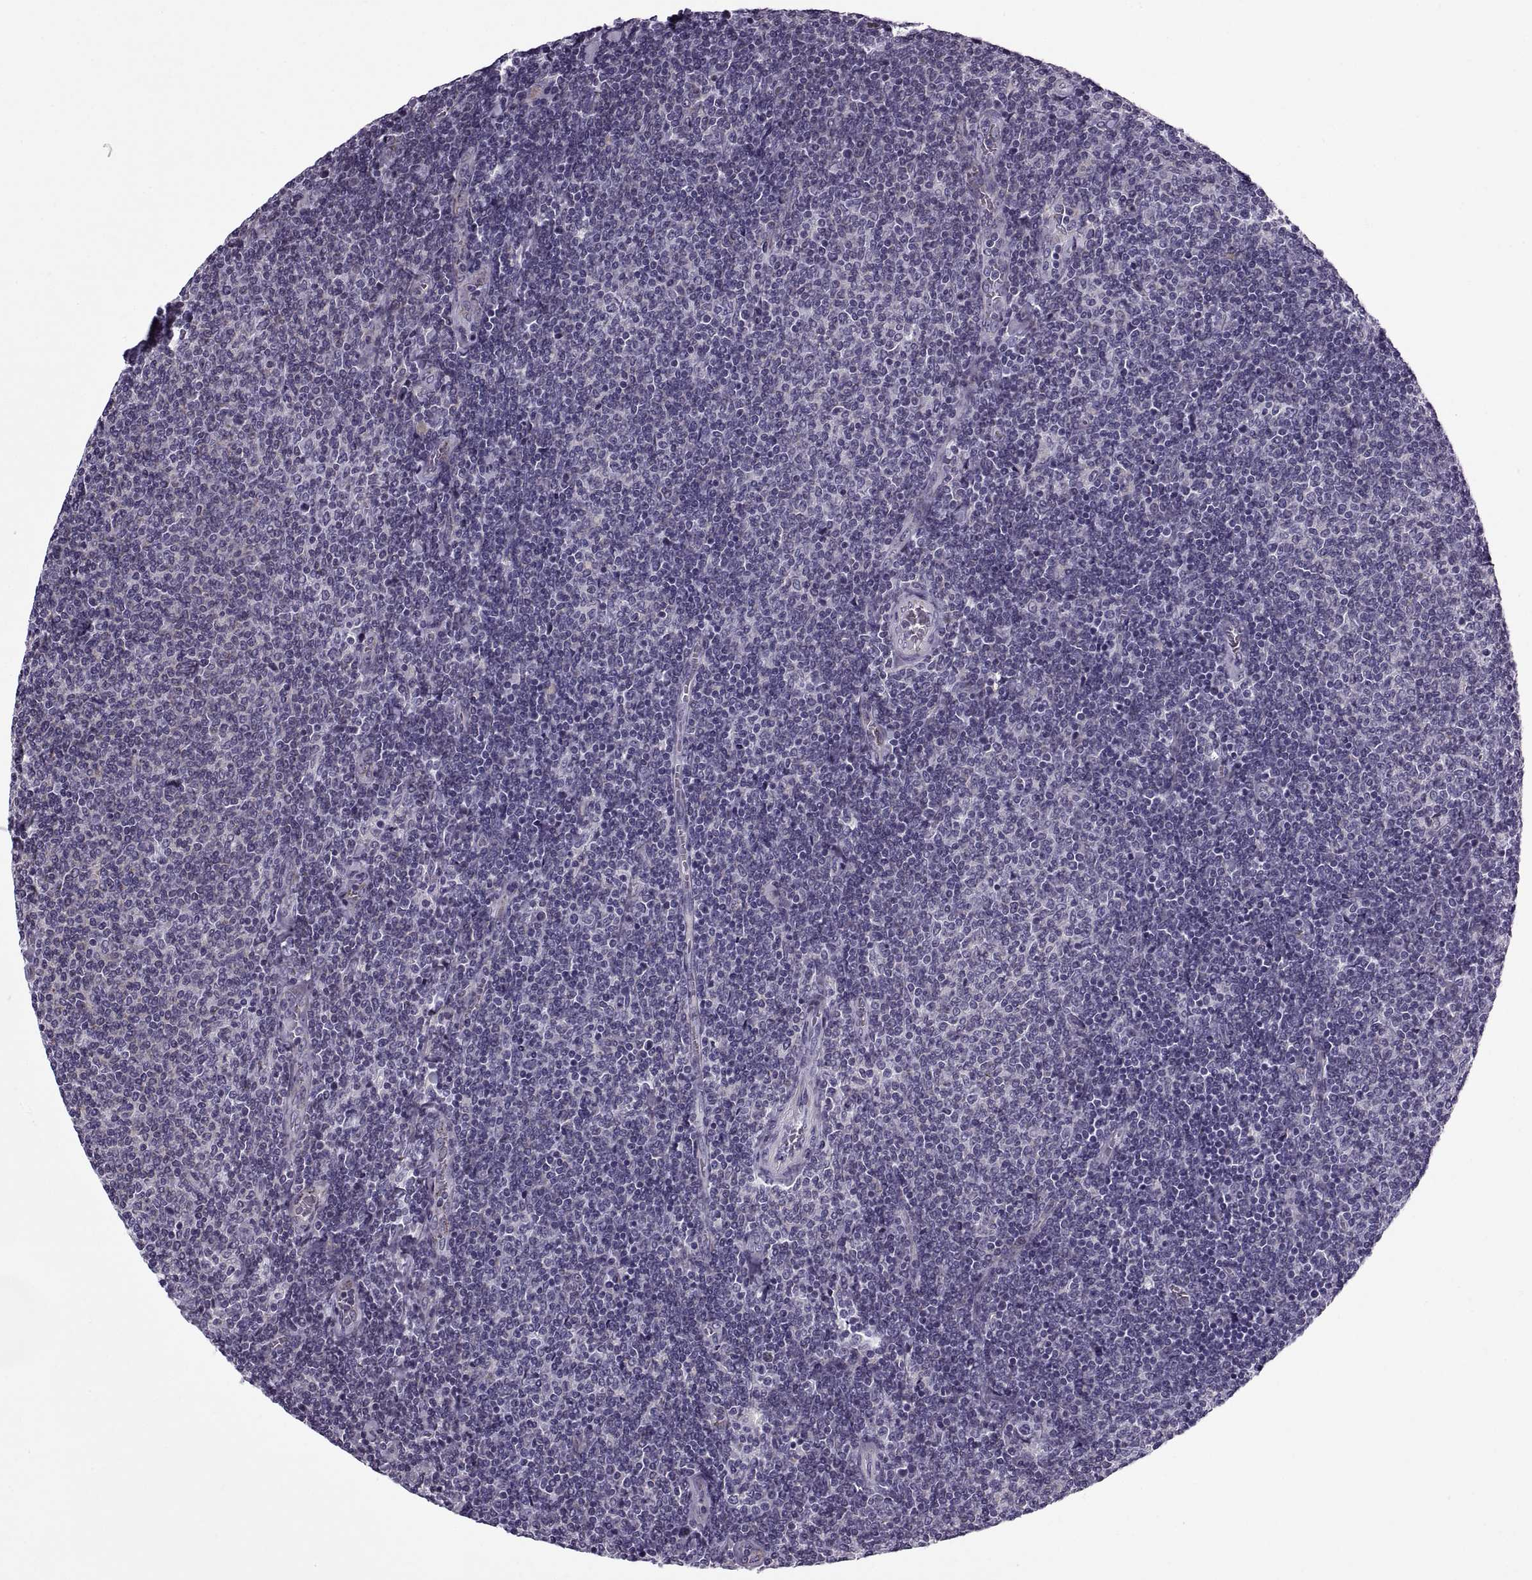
{"staining": {"intensity": "negative", "quantity": "none", "location": "none"}, "tissue": "lymphoma", "cell_type": "Tumor cells", "image_type": "cancer", "snomed": [{"axis": "morphology", "description": "Malignant lymphoma, non-Hodgkin's type, Low grade"}, {"axis": "topography", "description": "Lymph node"}], "caption": "High magnification brightfield microscopy of low-grade malignant lymphoma, non-Hodgkin's type stained with DAB (3,3'-diaminobenzidine) (brown) and counterstained with hematoxylin (blue): tumor cells show no significant positivity.", "gene": "CALCR", "patient": {"sex": "male", "age": 52}}